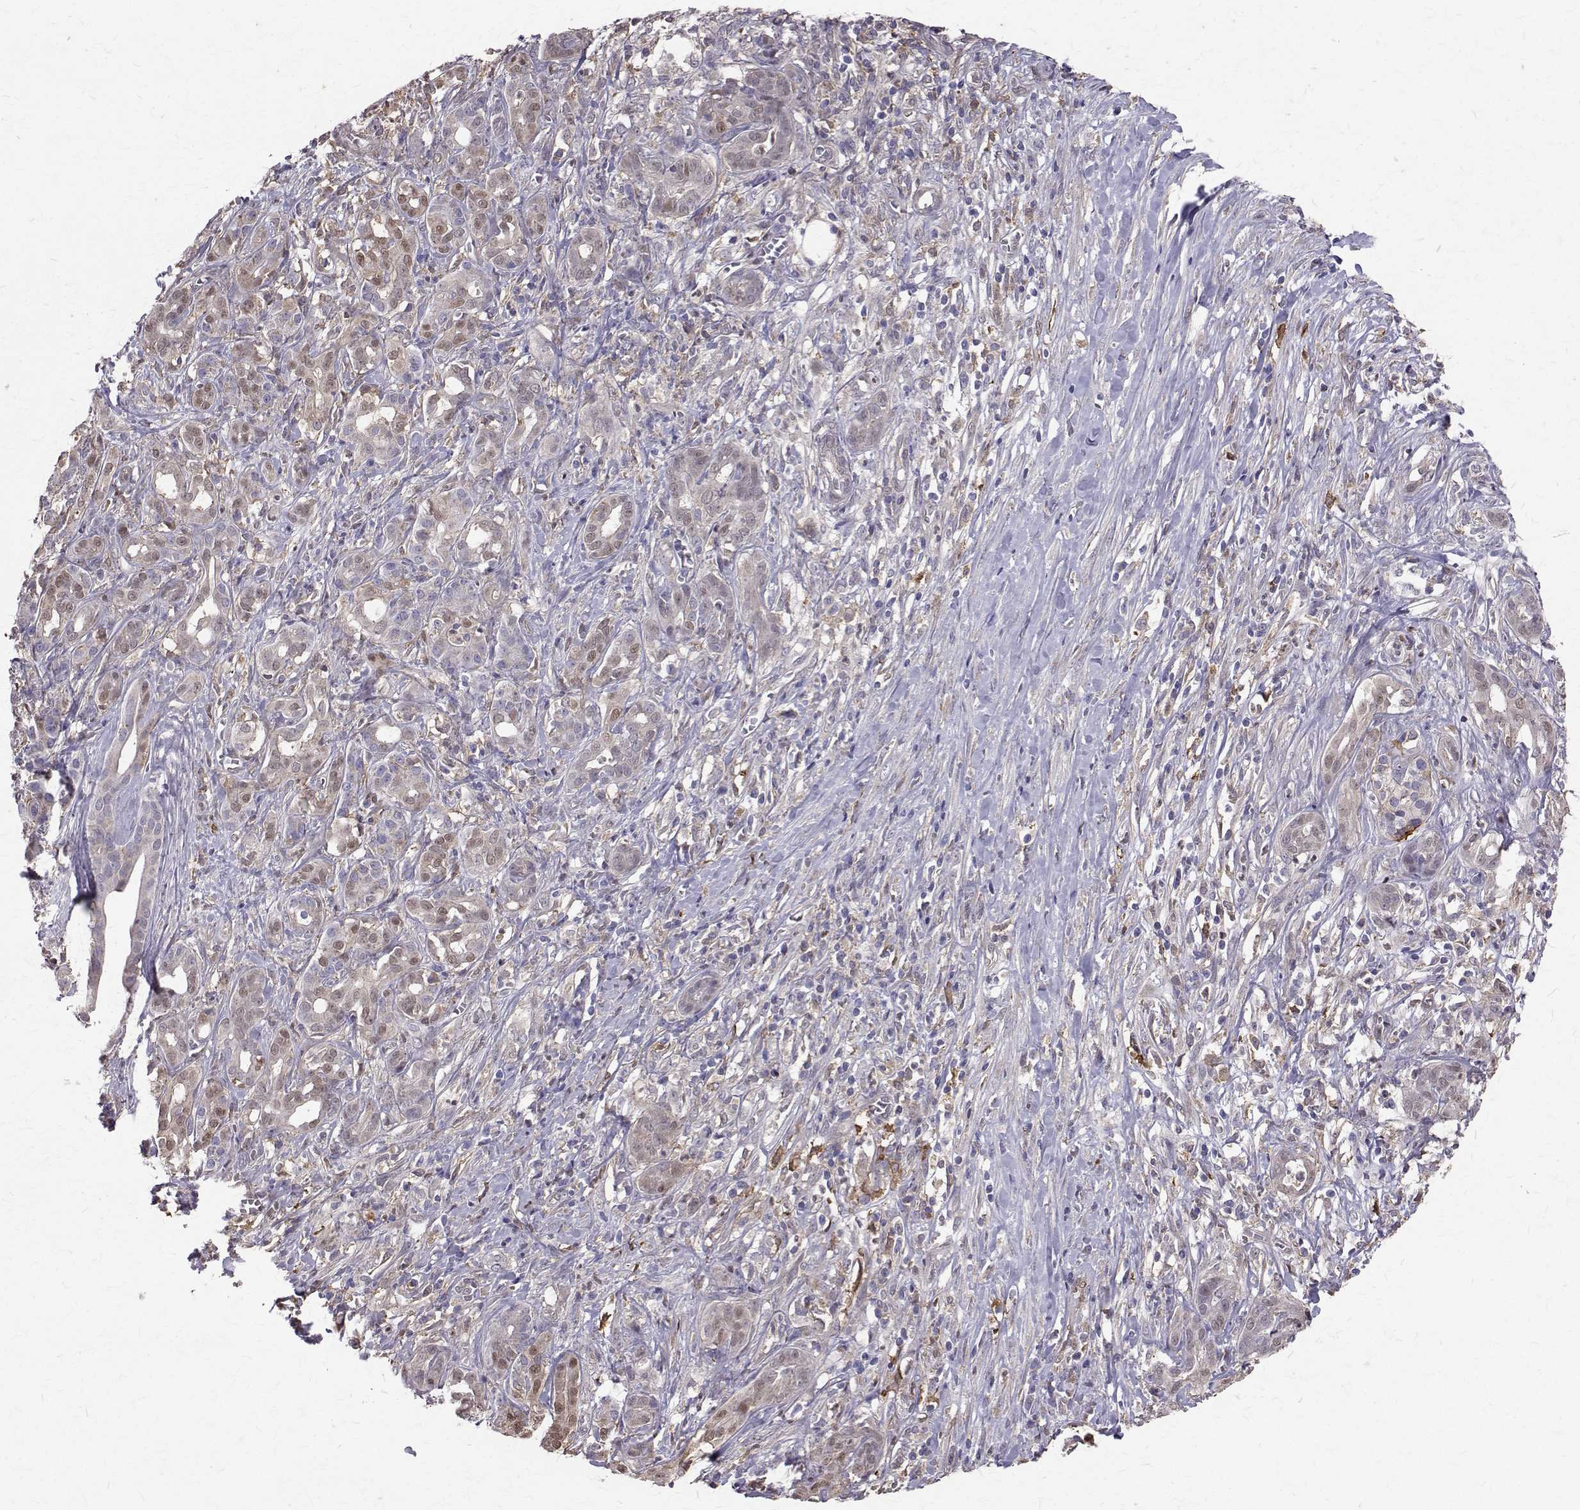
{"staining": {"intensity": "moderate", "quantity": "<25%", "location": "nuclear"}, "tissue": "pancreatic cancer", "cell_type": "Tumor cells", "image_type": "cancer", "snomed": [{"axis": "morphology", "description": "Adenocarcinoma, NOS"}, {"axis": "topography", "description": "Pancreas"}], "caption": "Protein analysis of pancreatic cancer (adenocarcinoma) tissue displays moderate nuclear staining in approximately <25% of tumor cells.", "gene": "CCDC89", "patient": {"sex": "male", "age": 61}}